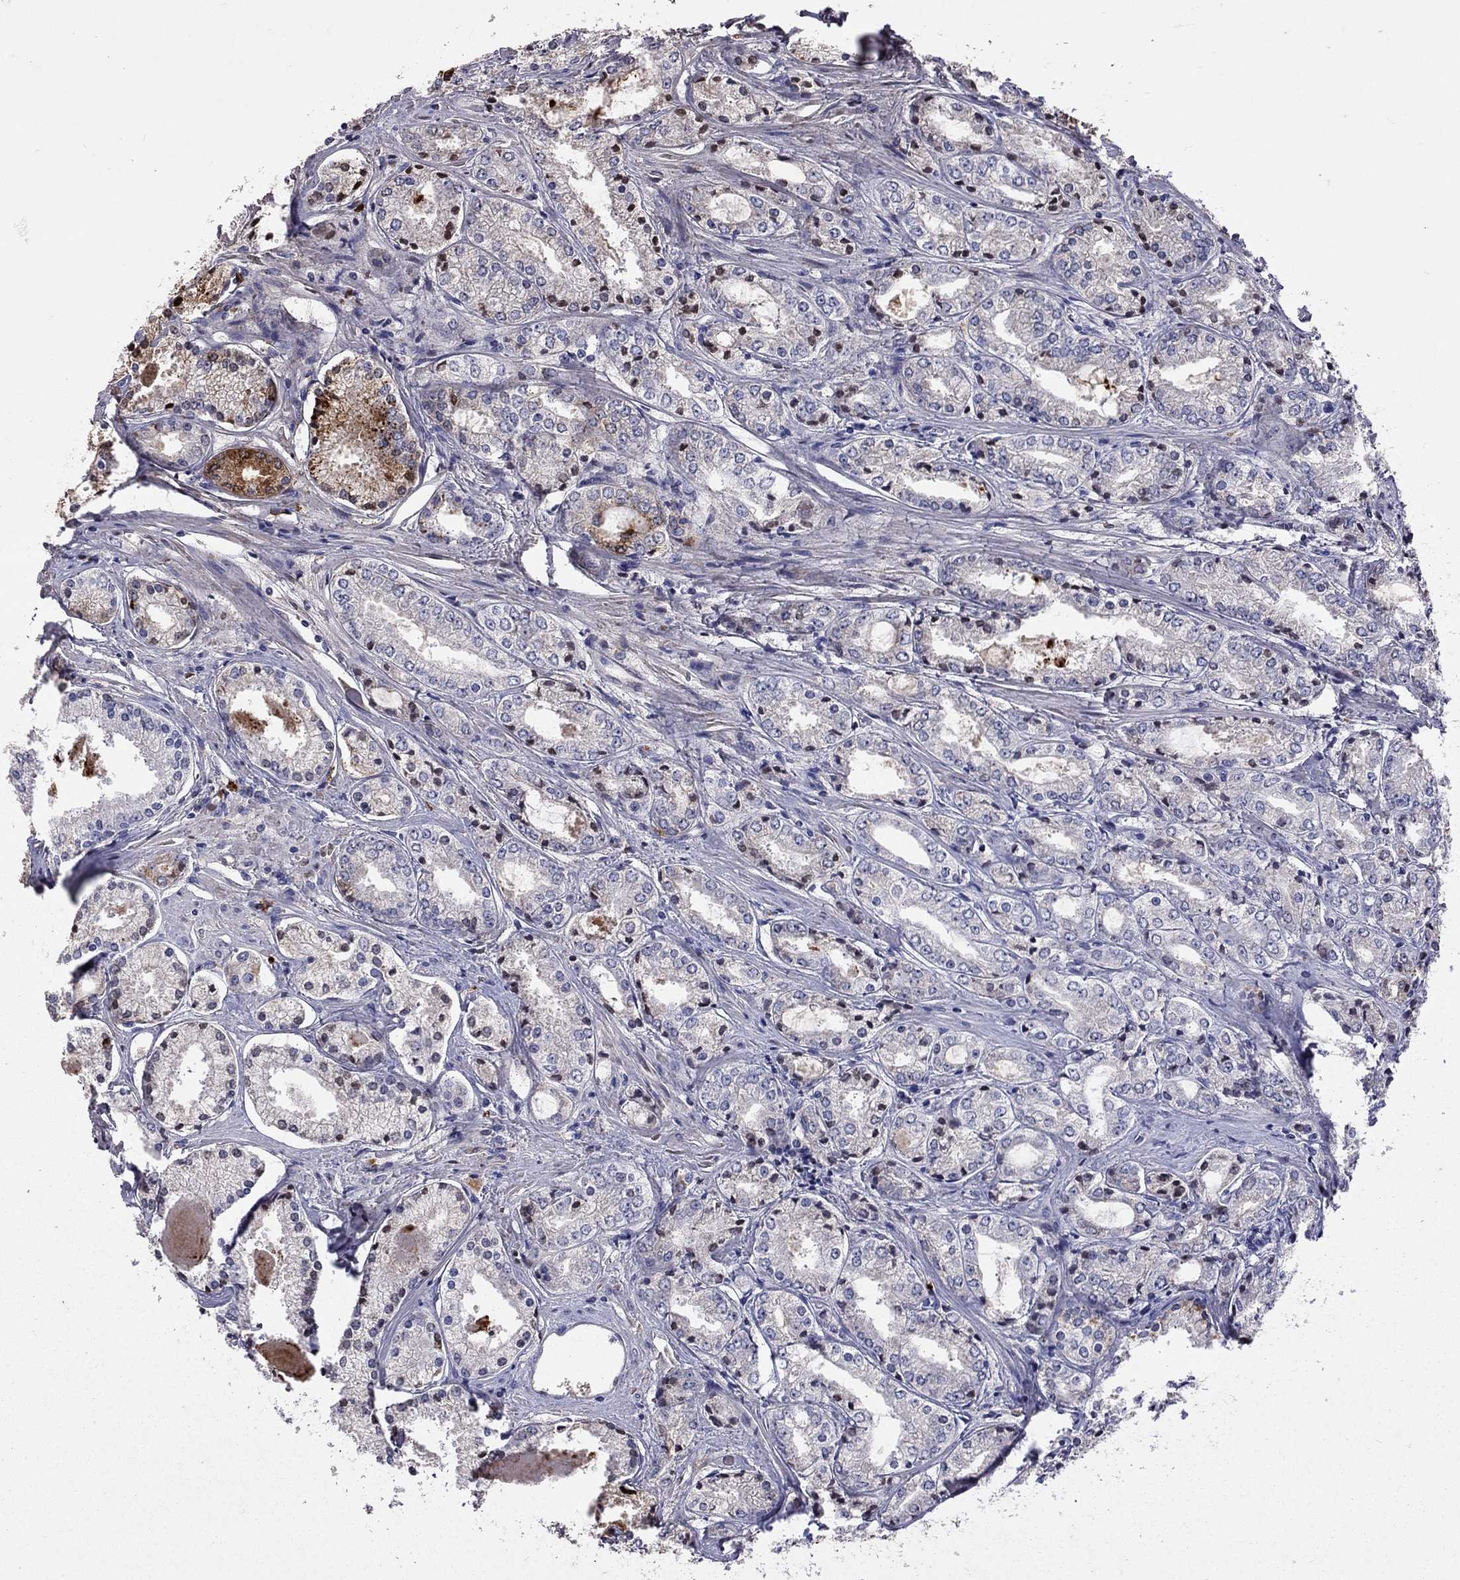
{"staining": {"intensity": "strong", "quantity": "<25%", "location": "cytoplasmic/membranous"}, "tissue": "prostate cancer", "cell_type": "Tumor cells", "image_type": "cancer", "snomed": [{"axis": "morphology", "description": "Adenocarcinoma, NOS"}, {"axis": "topography", "description": "Prostate"}], "caption": "Human adenocarcinoma (prostate) stained with a brown dye shows strong cytoplasmic/membranous positive positivity in approximately <25% of tumor cells.", "gene": "SERPINA3", "patient": {"sex": "male", "age": 72}}